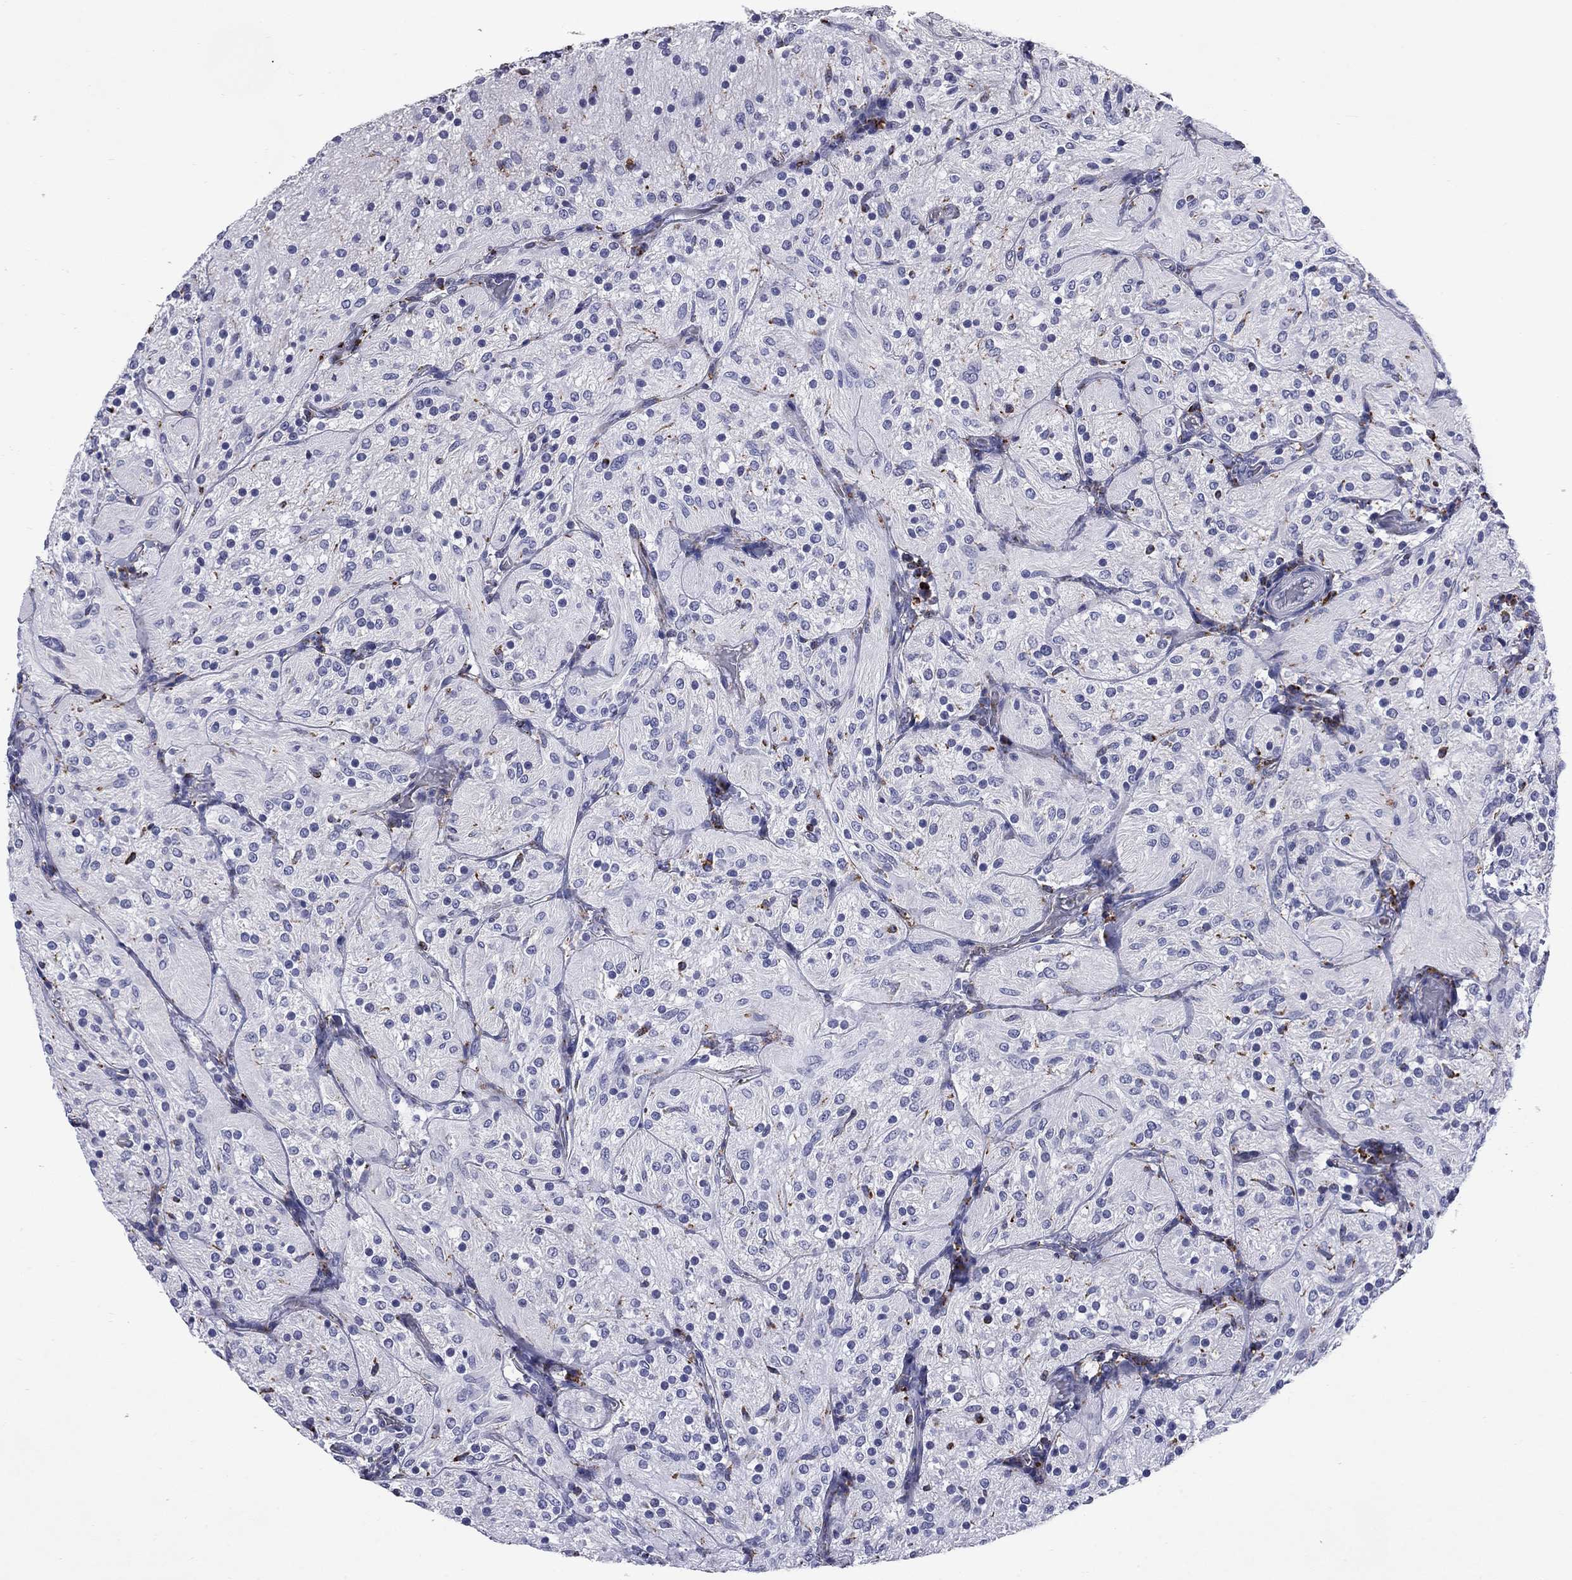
{"staining": {"intensity": "negative", "quantity": "none", "location": "none"}, "tissue": "glioma", "cell_type": "Tumor cells", "image_type": "cancer", "snomed": [{"axis": "morphology", "description": "Glioma, malignant, Low grade"}, {"axis": "topography", "description": "Brain"}], "caption": "DAB (3,3'-diaminobenzidine) immunohistochemical staining of human glioma demonstrates no significant positivity in tumor cells.", "gene": "MADCAM1", "patient": {"sex": "male", "age": 3}}